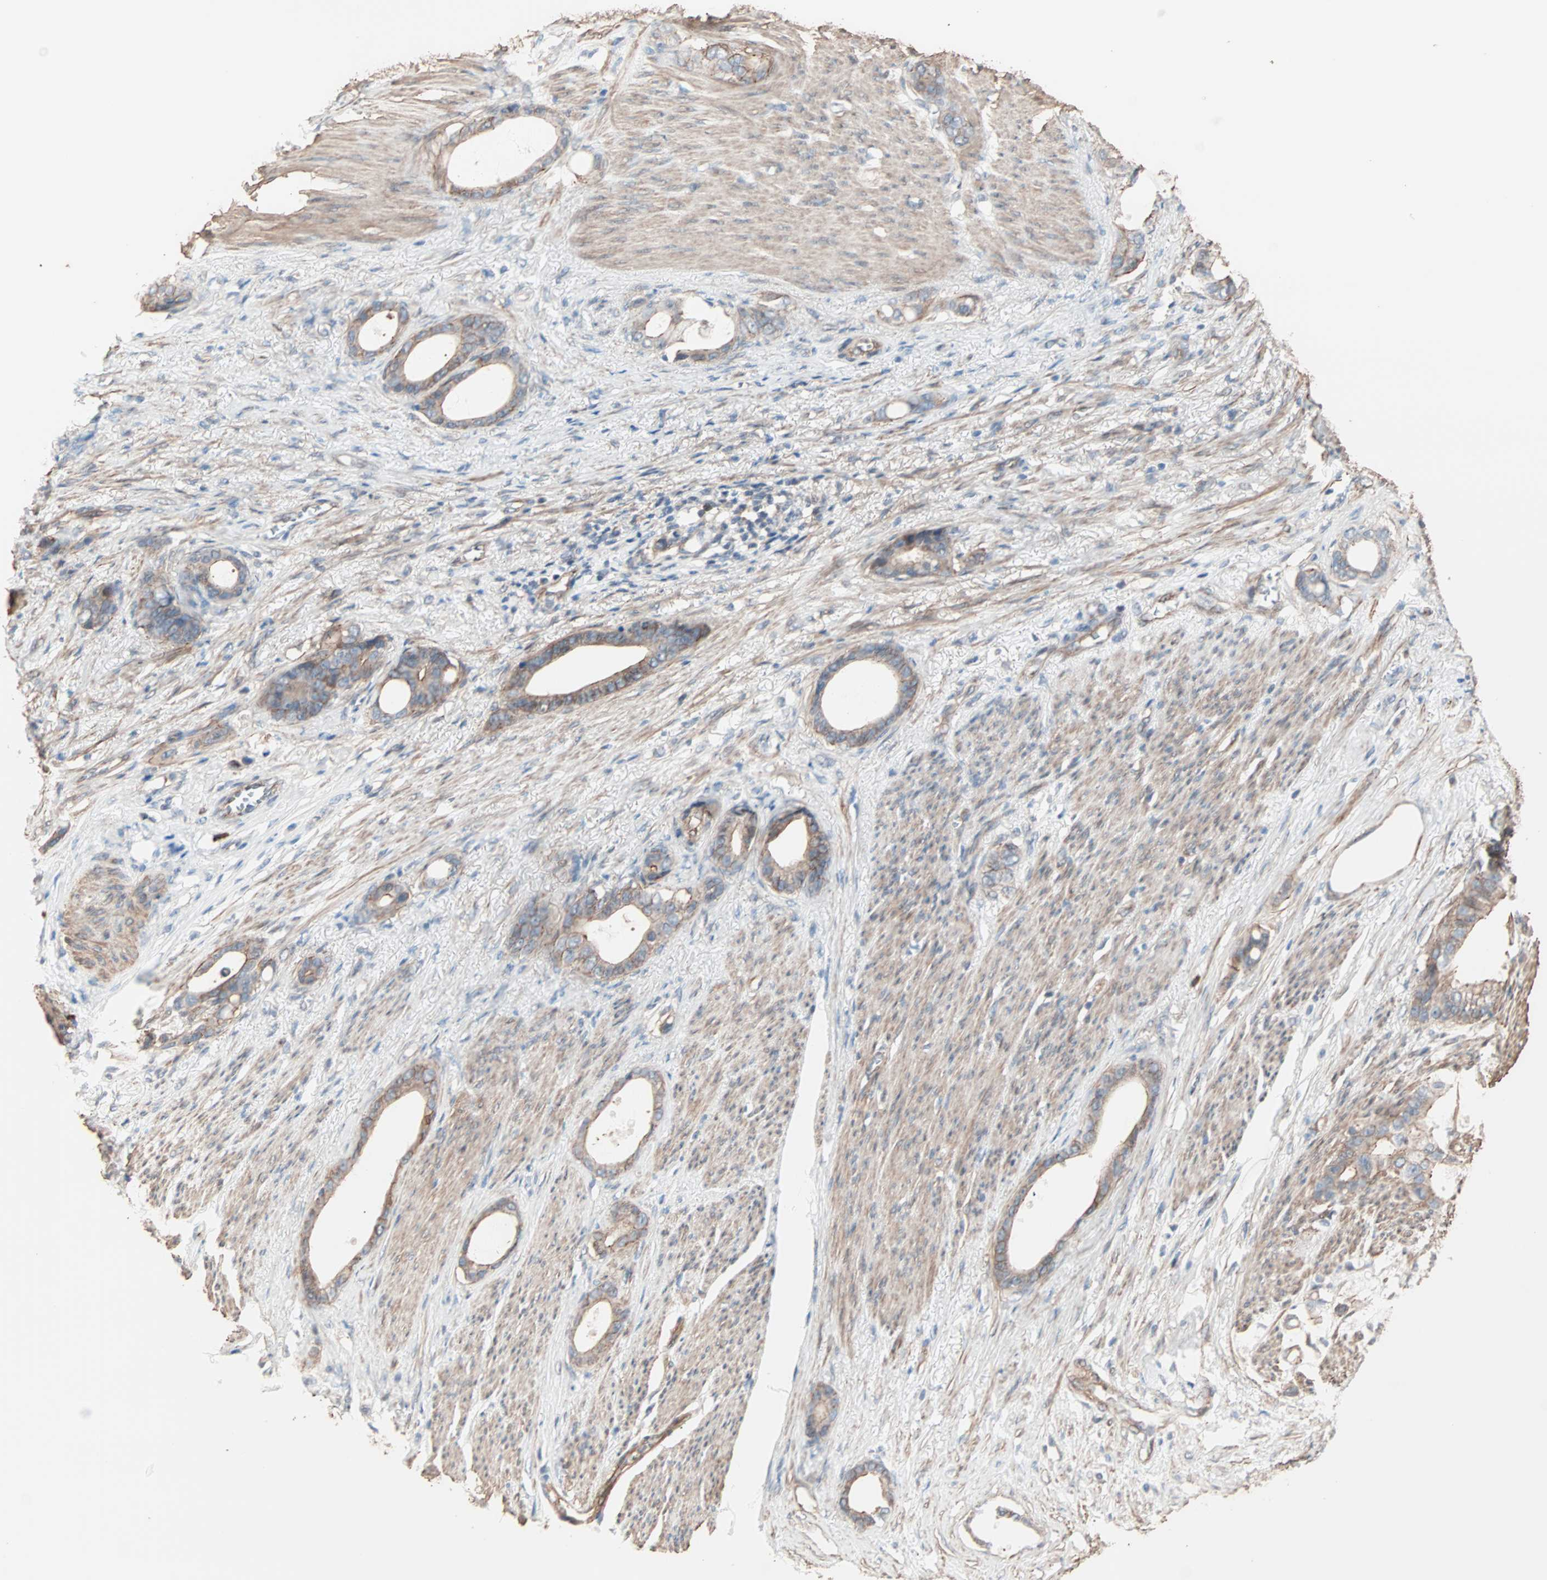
{"staining": {"intensity": "moderate", "quantity": ">75%", "location": "cytoplasmic/membranous"}, "tissue": "stomach cancer", "cell_type": "Tumor cells", "image_type": "cancer", "snomed": [{"axis": "morphology", "description": "Adenocarcinoma, NOS"}, {"axis": "topography", "description": "Stomach"}], "caption": "Immunohistochemistry (IHC) of adenocarcinoma (stomach) displays medium levels of moderate cytoplasmic/membranous expression in approximately >75% of tumor cells. Using DAB (brown) and hematoxylin (blue) stains, captured at high magnification using brightfield microscopy.", "gene": "ALG5", "patient": {"sex": "female", "age": 75}}